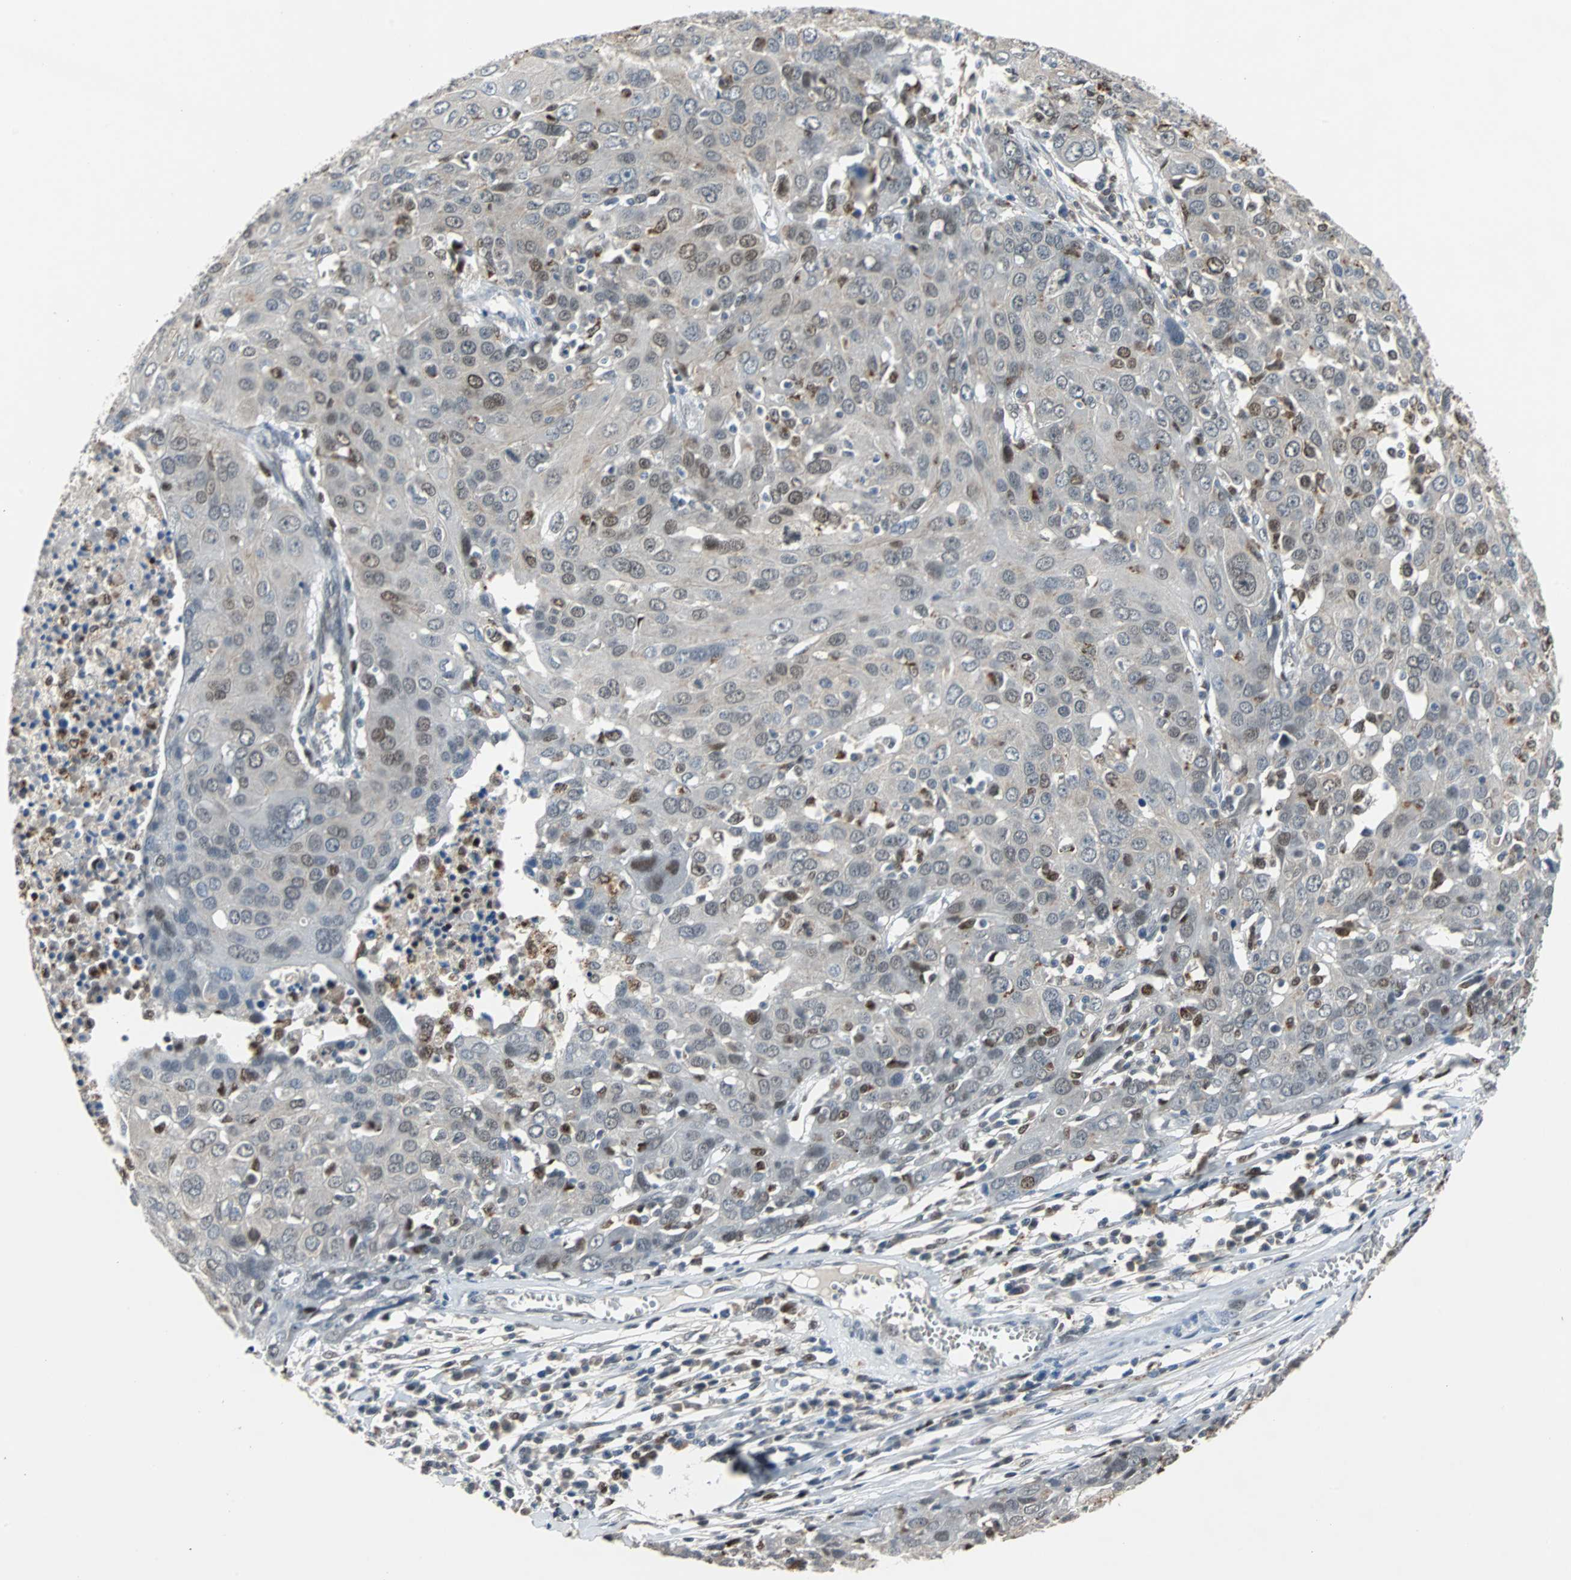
{"staining": {"intensity": "moderate", "quantity": "<25%", "location": "nuclear"}, "tissue": "ovarian cancer", "cell_type": "Tumor cells", "image_type": "cancer", "snomed": [{"axis": "morphology", "description": "Carcinoma, endometroid"}, {"axis": "topography", "description": "Ovary"}], "caption": "Immunohistochemical staining of ovarian endometroid carcinoma reveals low levels of moderate nuclear expression in approximately <25% of tumor cells. The staining is performed using DAB (3,3'-diaminobenzidine) brown chromogen to label protein expression. The nuclei are counter-stained blue using hematoxylin.", "gene": "HLX", "patient": {"sex": "female", "age": 50}}